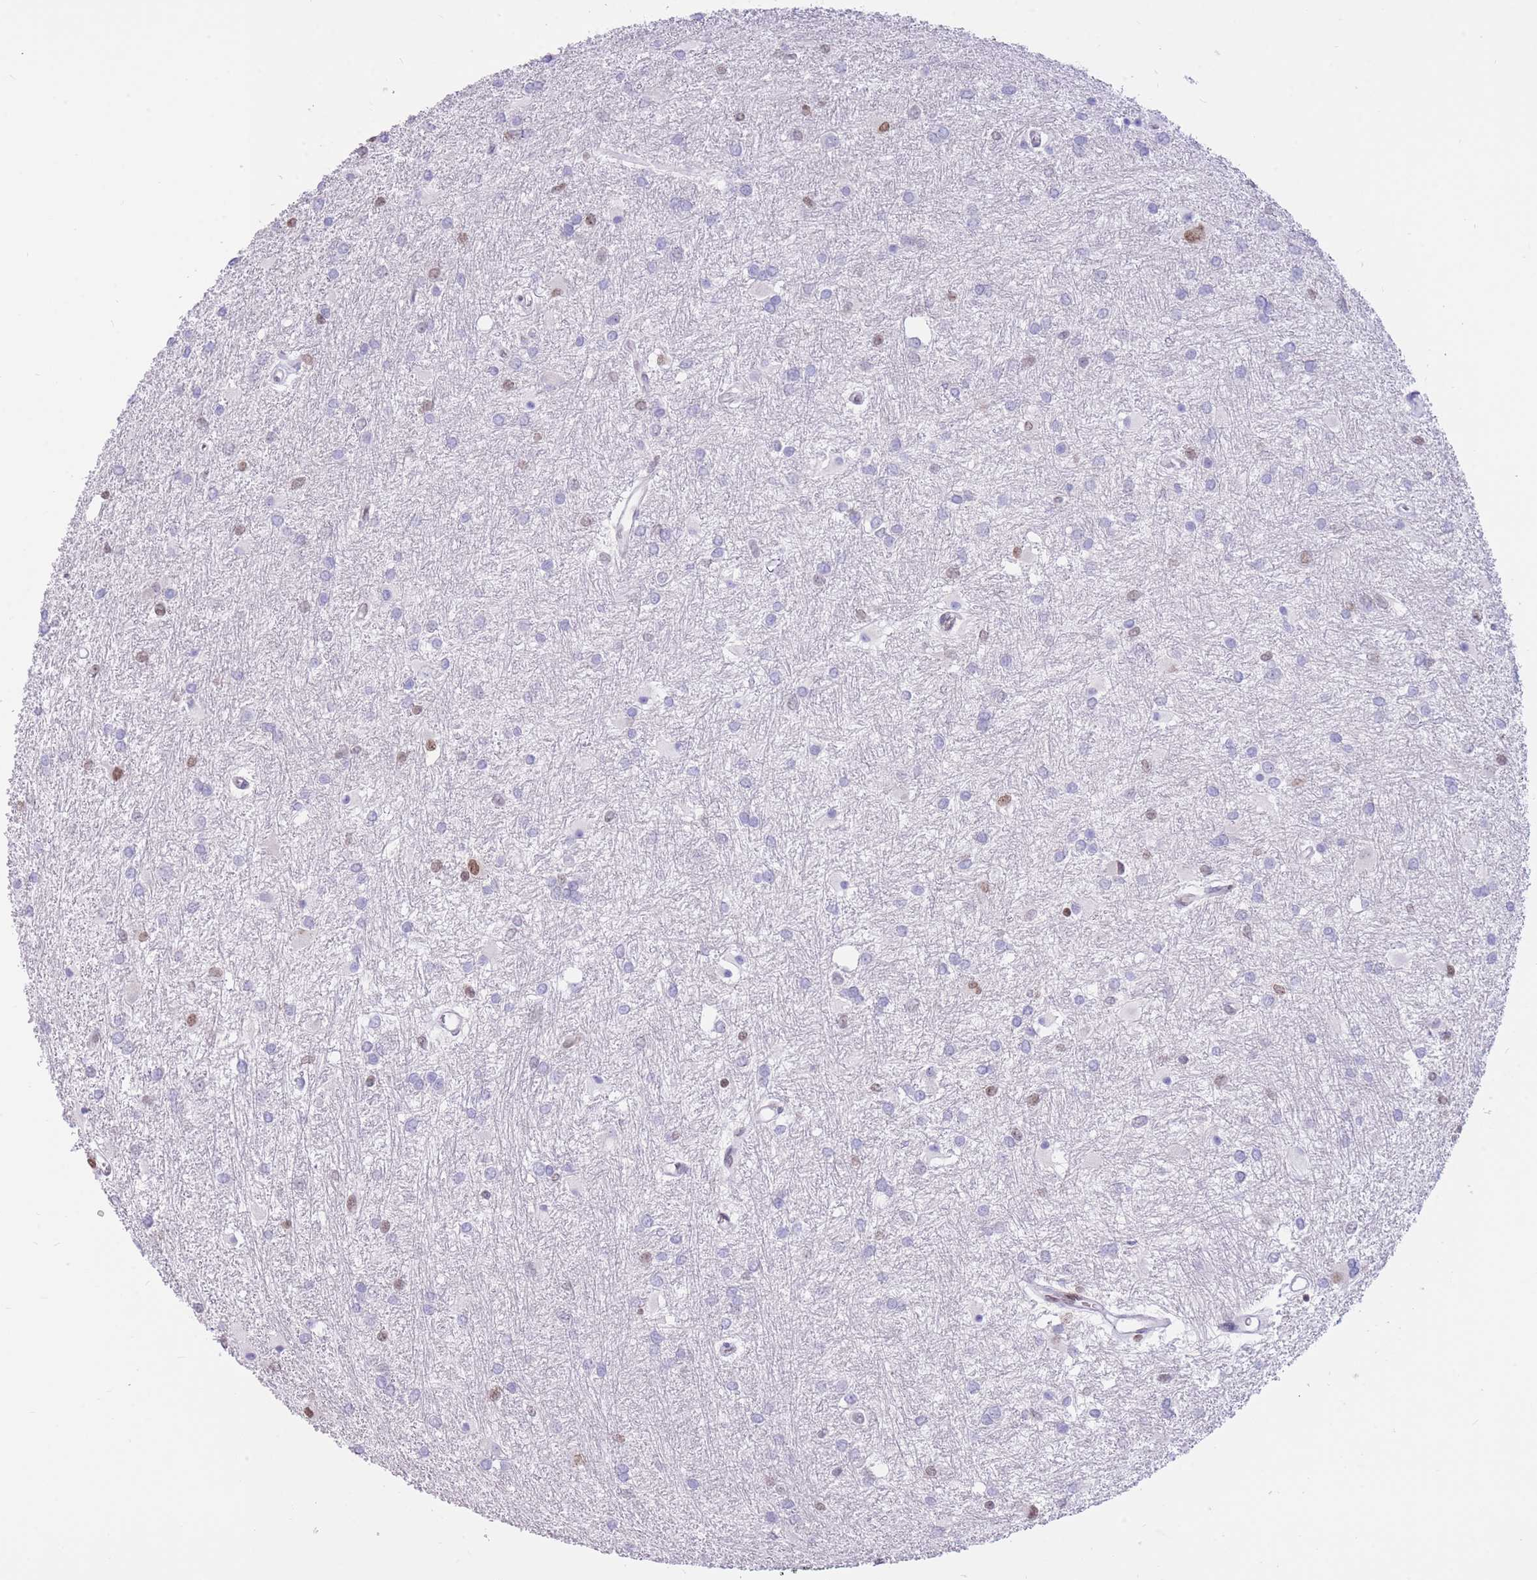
{"staining": {"intensity": "weak", "quantity": "<25%", "location": "nuclear"}, "tissue": "glioma", "cell_type": "Tumor cells", "image_type": "cancer", "snomed": [{"axis": "morphology", "description": "Glioma, malignant, High grade"}, {"axis": "topography", "description": "Brain"}], "caption": "IHC of malignant high-grade glioma exhibits no staining in tumor cells.", "gene": "HMGN1", "patient": {"sex": "female", "age": 50}}